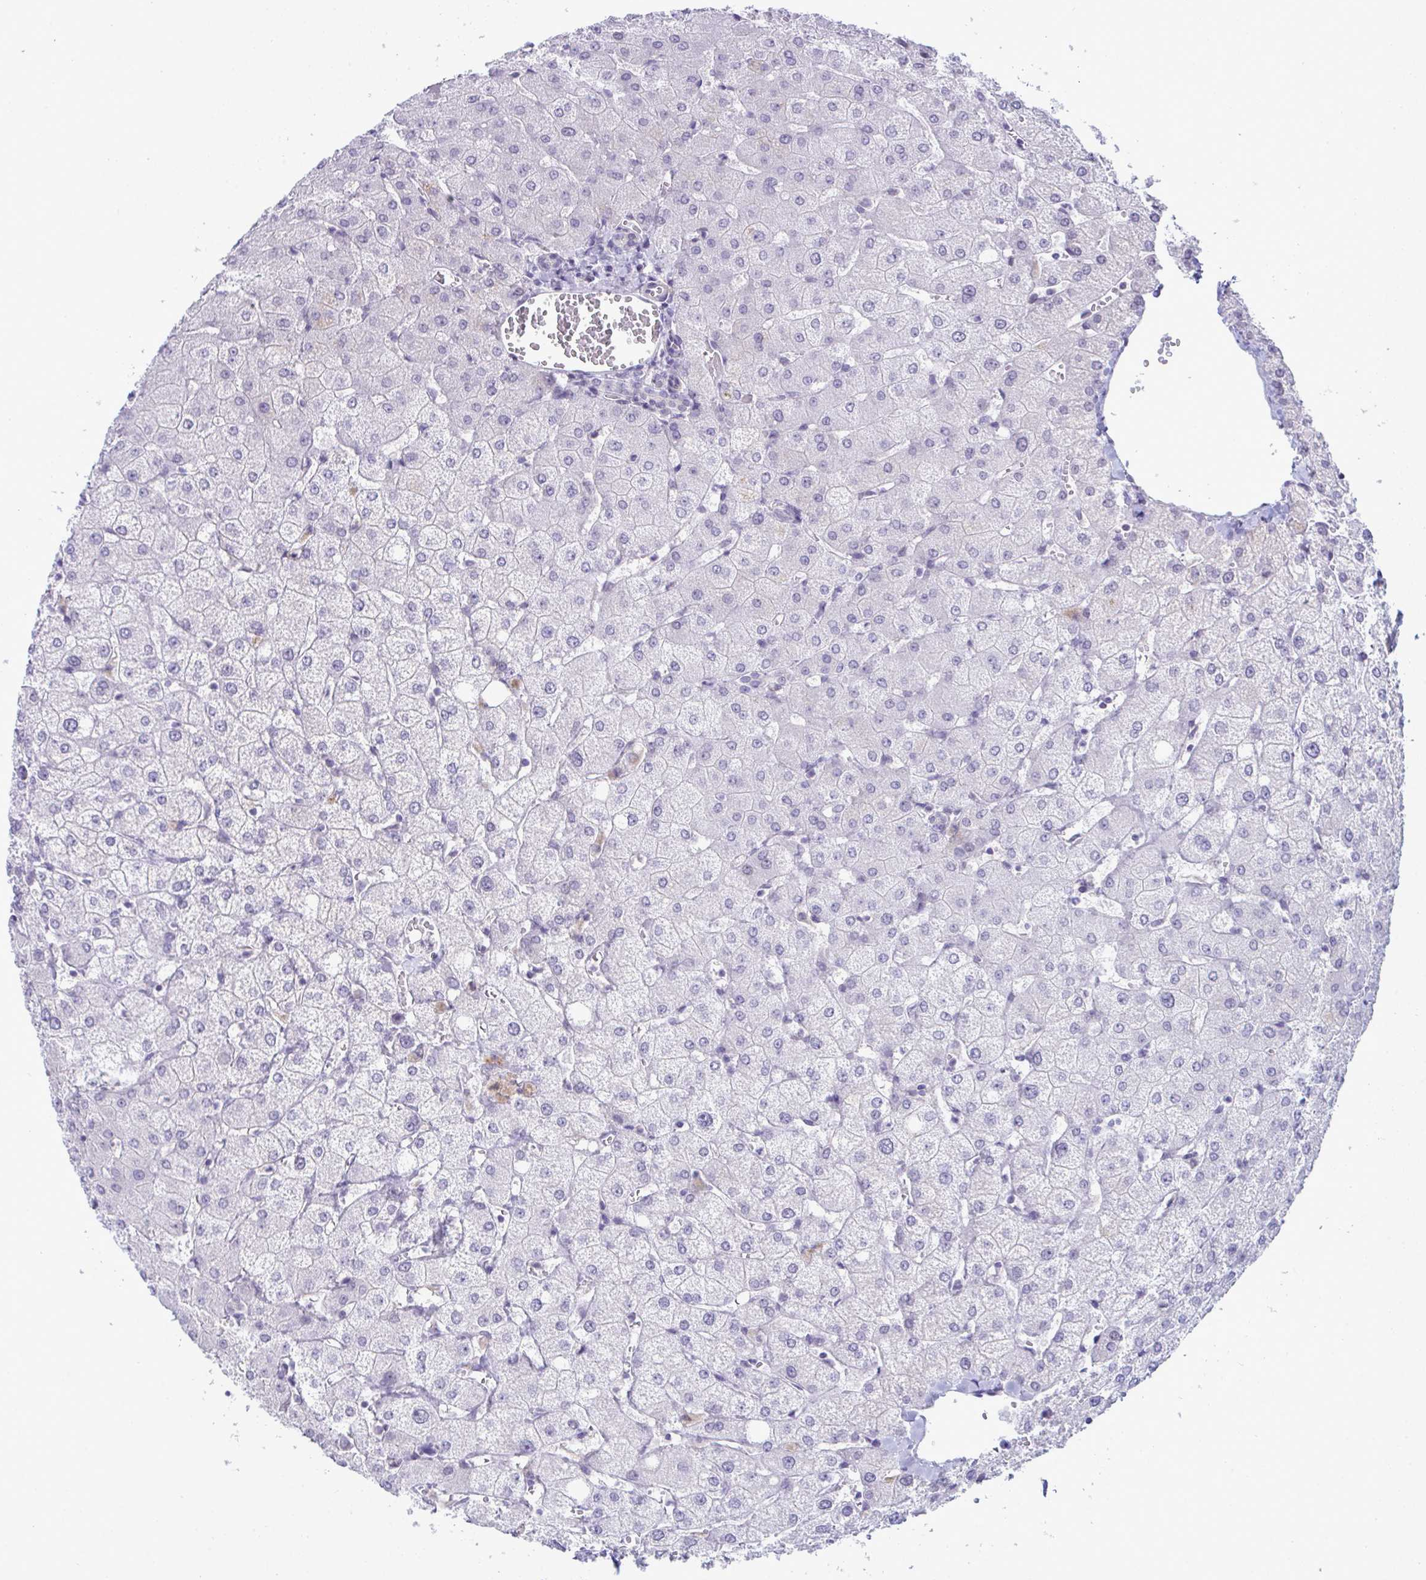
{"staining": {"intensity": "negative", "quantity": "none", "location": "none"}, "tissue": "liver", "cell_type": "Cholangiocytes", "image_type": "normal", "snomed": [{"axis": "morphology", "description": "Normal tissue, NOS"}, {"axis": "topography", "description": "Liver"}], "caption": "Immunohistochemistry micrograph of normal human liver stained for a protein (brown), which reveals no positivity in cholangiocytes.", "gene": "ATP6V0D2", "patient": {"sex": "female", "age": 54}}